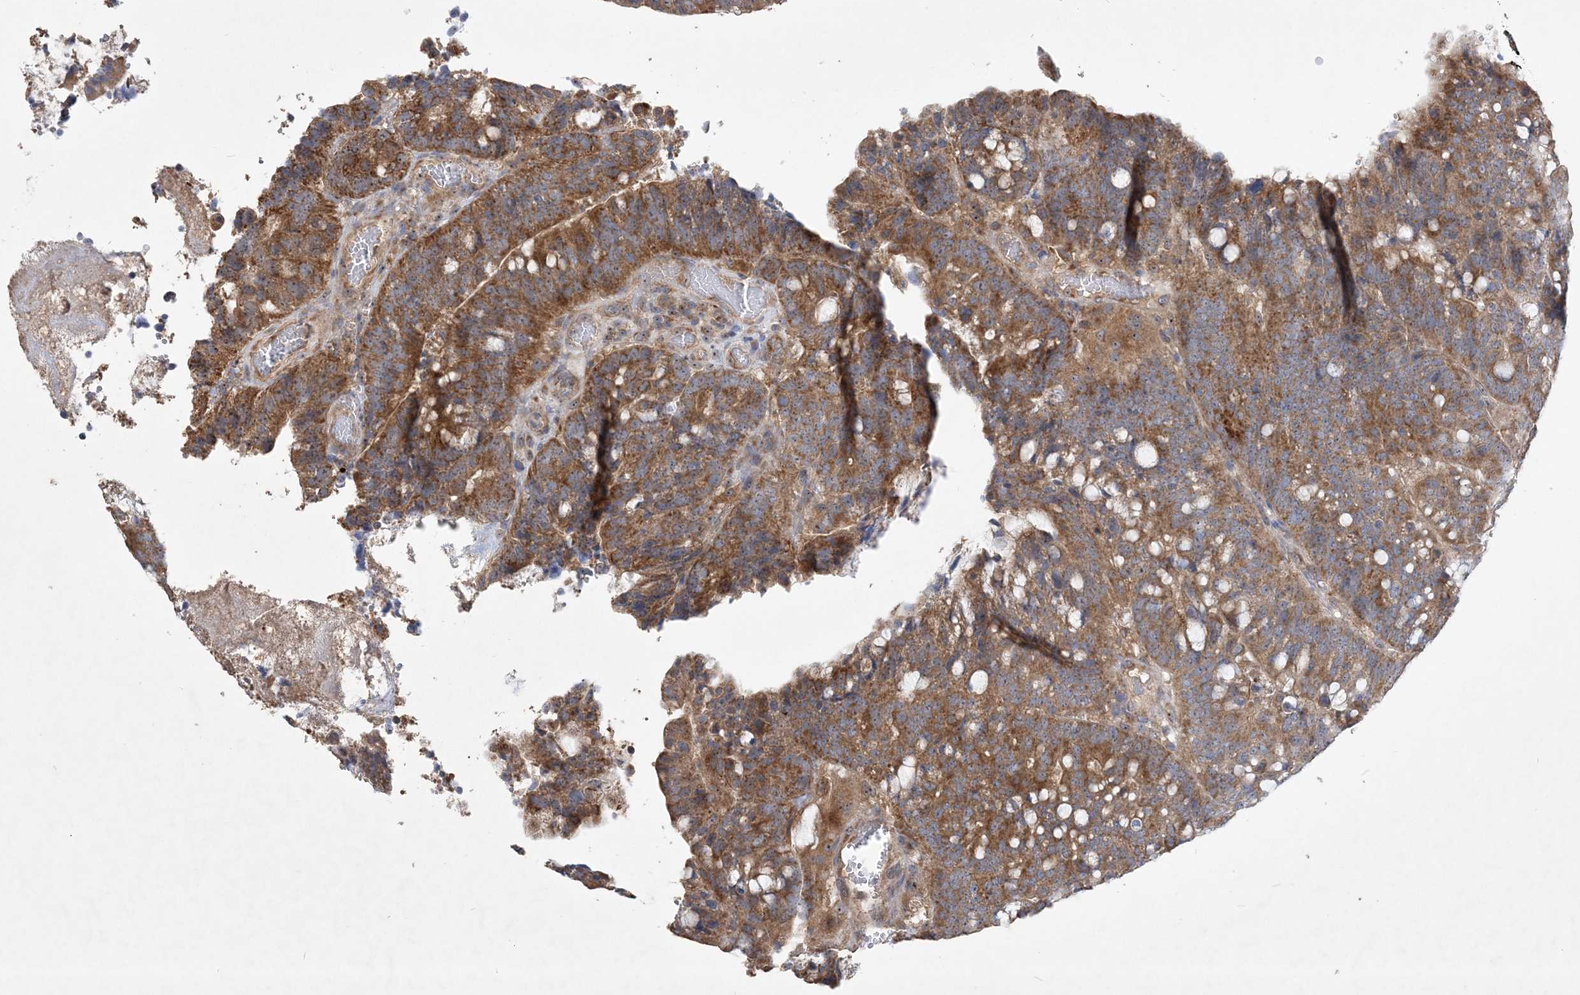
{"staining": {"intensity": "moderate", "quantity": ">75%", "location": "cytoplasmic/membranous"}, "tissue": "colorectal cancer", "cell_type": "Tumor cells", "image_type": "cancer", "snomed": [{"axis": "morphology", "description": "Adenocarcinoma, NOS"}, {"axis": "topography", "description": "Colon"}], "caption": "This image shows immunohistochemistry staining of human colorectal cancer, with medium moderate cytoplasmic/membranous expression in about >75% of tumor cells.", "gene": "FEZ2", "patient": {"sex": "female", "age": 66}}